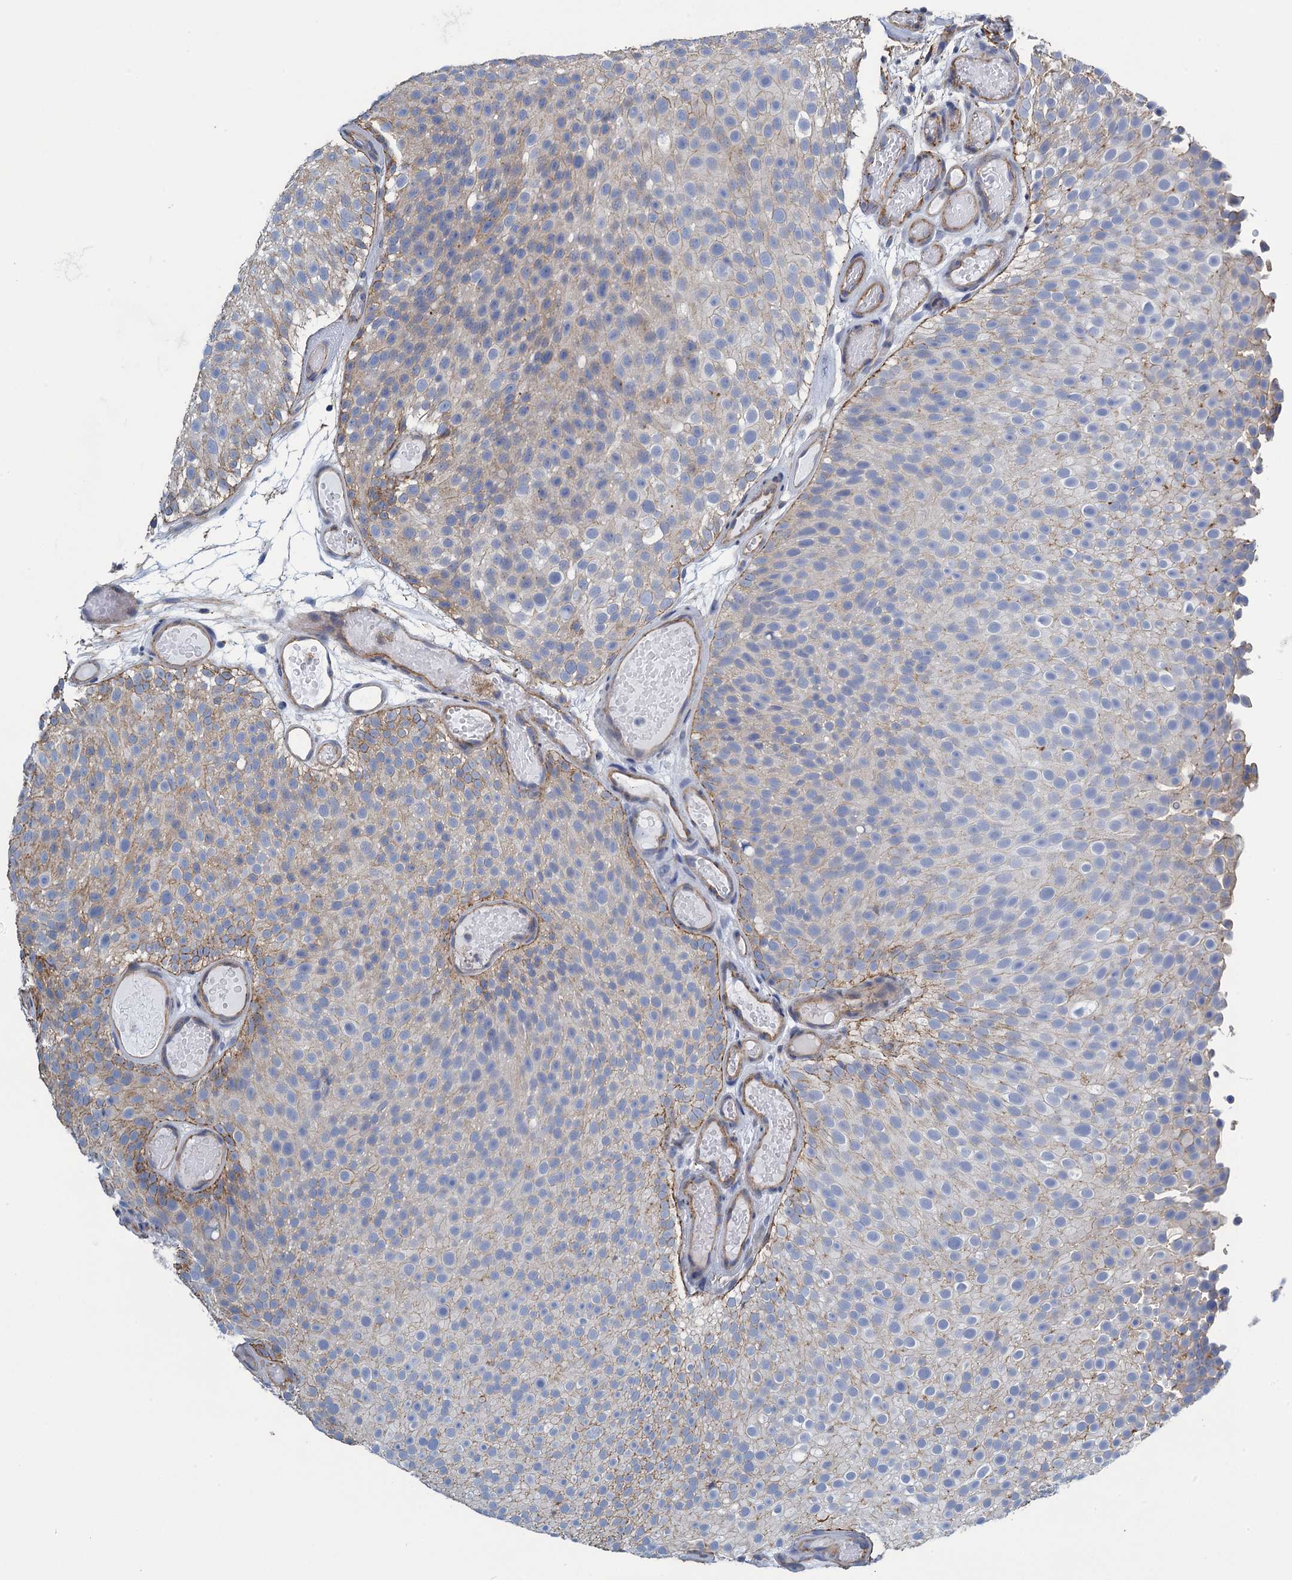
{"staining": {"intensity": "weak", "quantity": "<25%", "location": "cytoplasmic/membranous"}, "tissue": "urothelial cancer", "cell_type": "Tumor cells", "image_type": "cancer", "snomed": [{"axis": "morphology", "description": "Urothelial carcinoma, Low grade"}, {"axis": "topography", "description": "Urinary bladder"}], "caption": "Low-grade urothelial carcinoma stained for a protein using immunohistochemistry displays no staining tumor cells.", "gene": "PROSER2", "patient": {"sex": "male", "age": 78}}